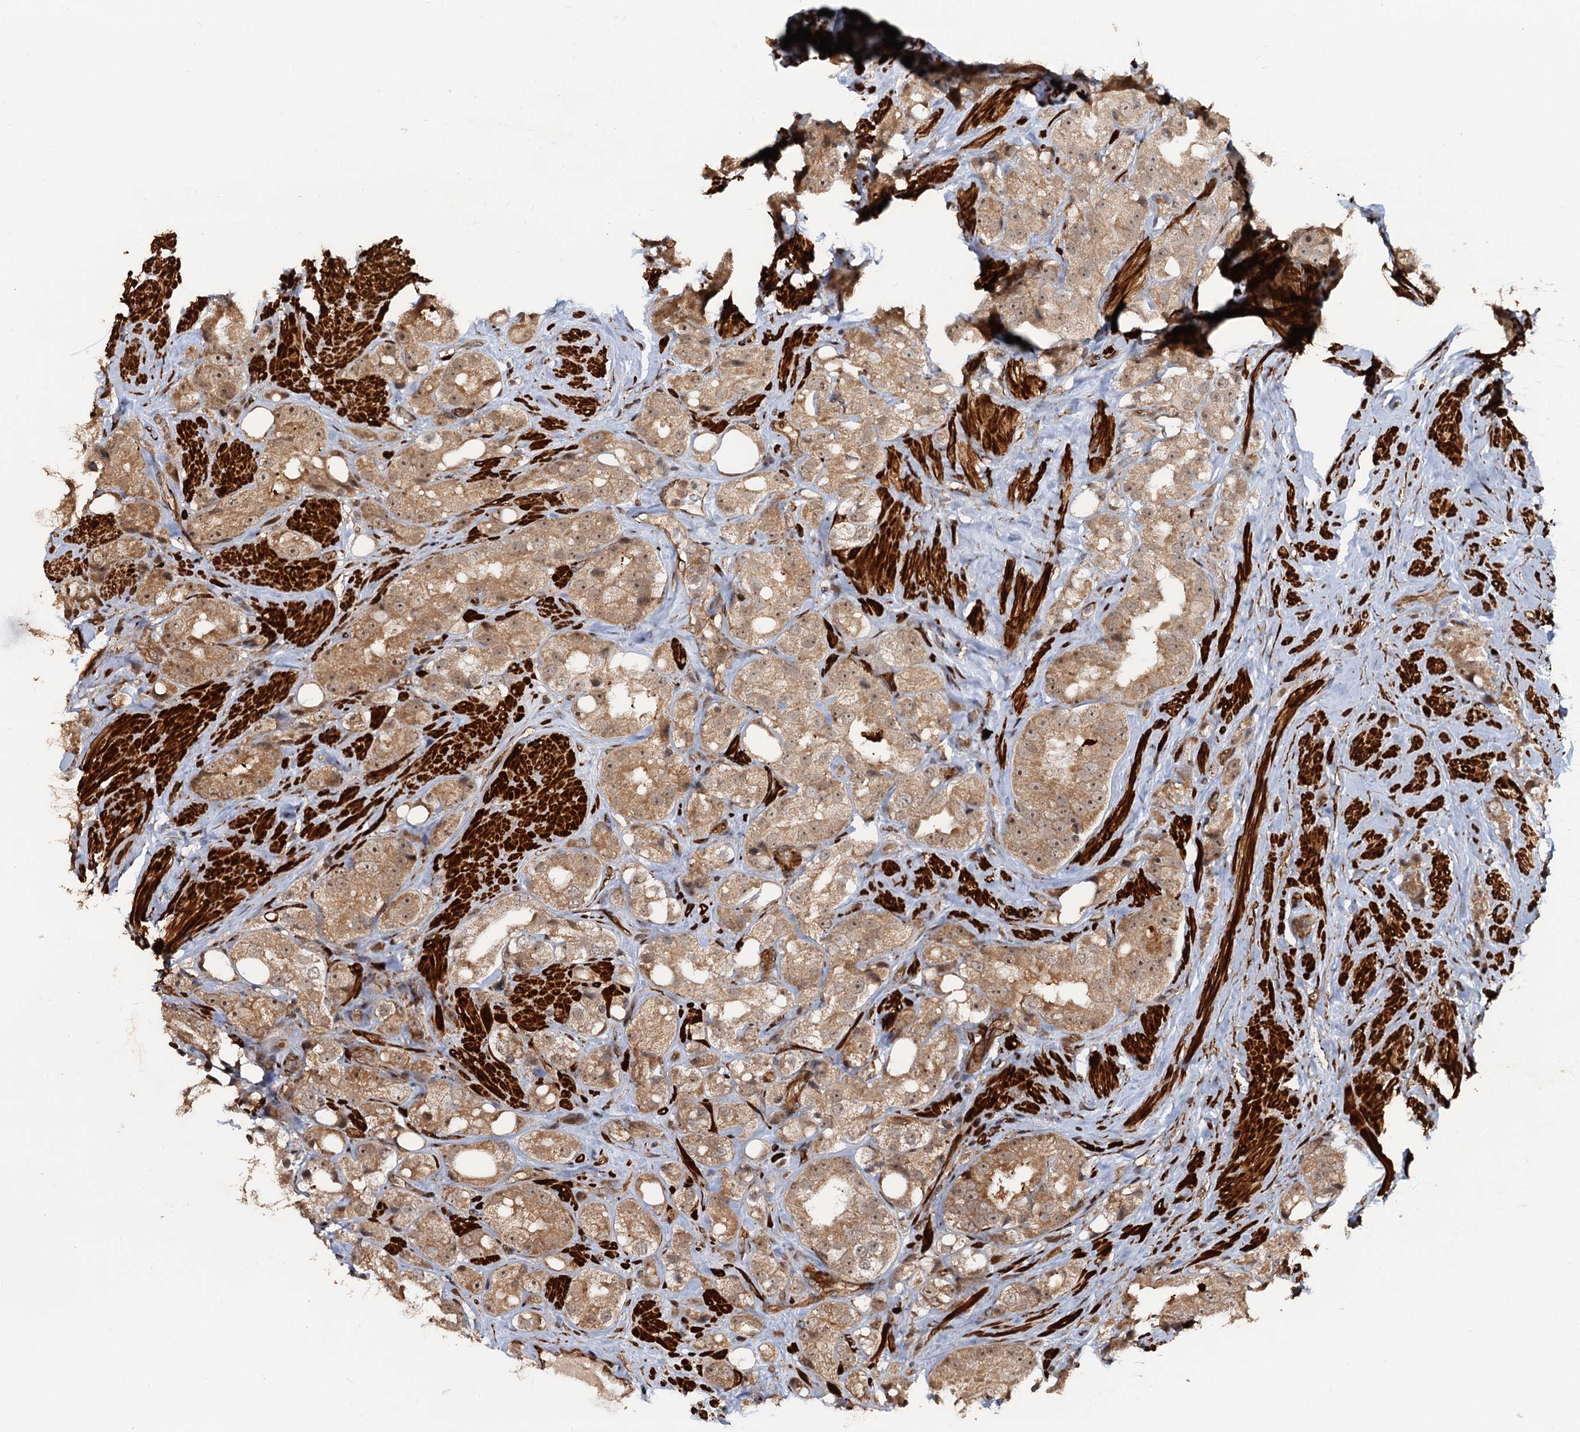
{"staining": {"intensity": "moderate", "quantity": ">75%", "location": "cytoplasmic/membranous,nuclear"}, "tissue": "prostate cancer", "cell_type": "Tumor cells", "image_type": "cancer", "snomed": [{"axis": "morphology", "description": "Adenocarcinoma, NOS"}, {"axis": "topography", "description": "Prostate"}], "caption": "Prostate cancer (adenocarcinoma) stained with immunohistochemistry (IHC) reveals moderate cytoplasmic/membranous and nuclear staining in approximately >75% of tumor cells. The protein is shown in brown color, while the nuclei are stained blue.", "gene": "SNRNP25", "patient": {"sex": "male", "age": 79}}